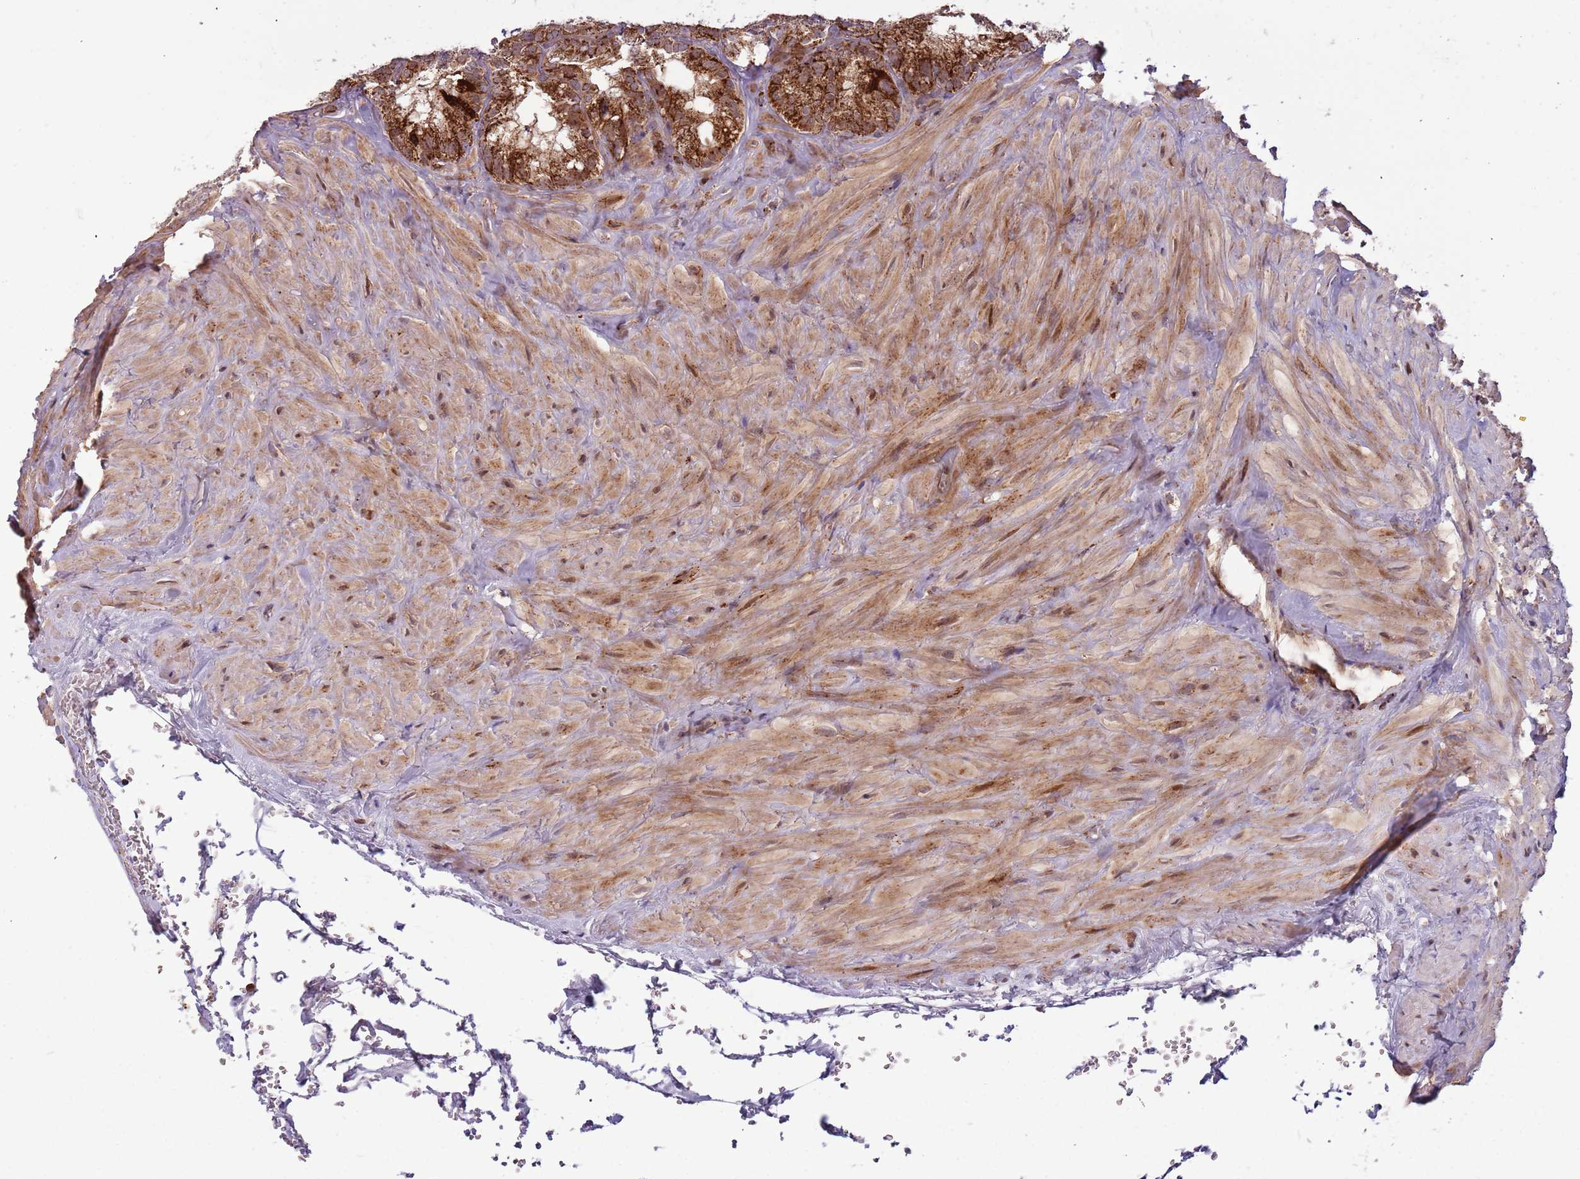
{"staining": {"intensity": "strong", "quantity": ">75%", "location": "cytoplasmic/membranous,nuclear"}, "tissue": "seminal vesicle", "cell_type": "Glandular cells", "image_type": "normal", "snomed": [{"axis": "morphology", "description": "Normal tissue, NOS"}, {"axis": "topography", "description": "Seminal veicle"}], "caption": "A brown stain highlights strong cytoplasmic/membranous,nuclear expression of a protein in glandular cells of benign human seminal vesicle.", "gene": "ULK3", "patient": {"sex": "male", "age": 62}}